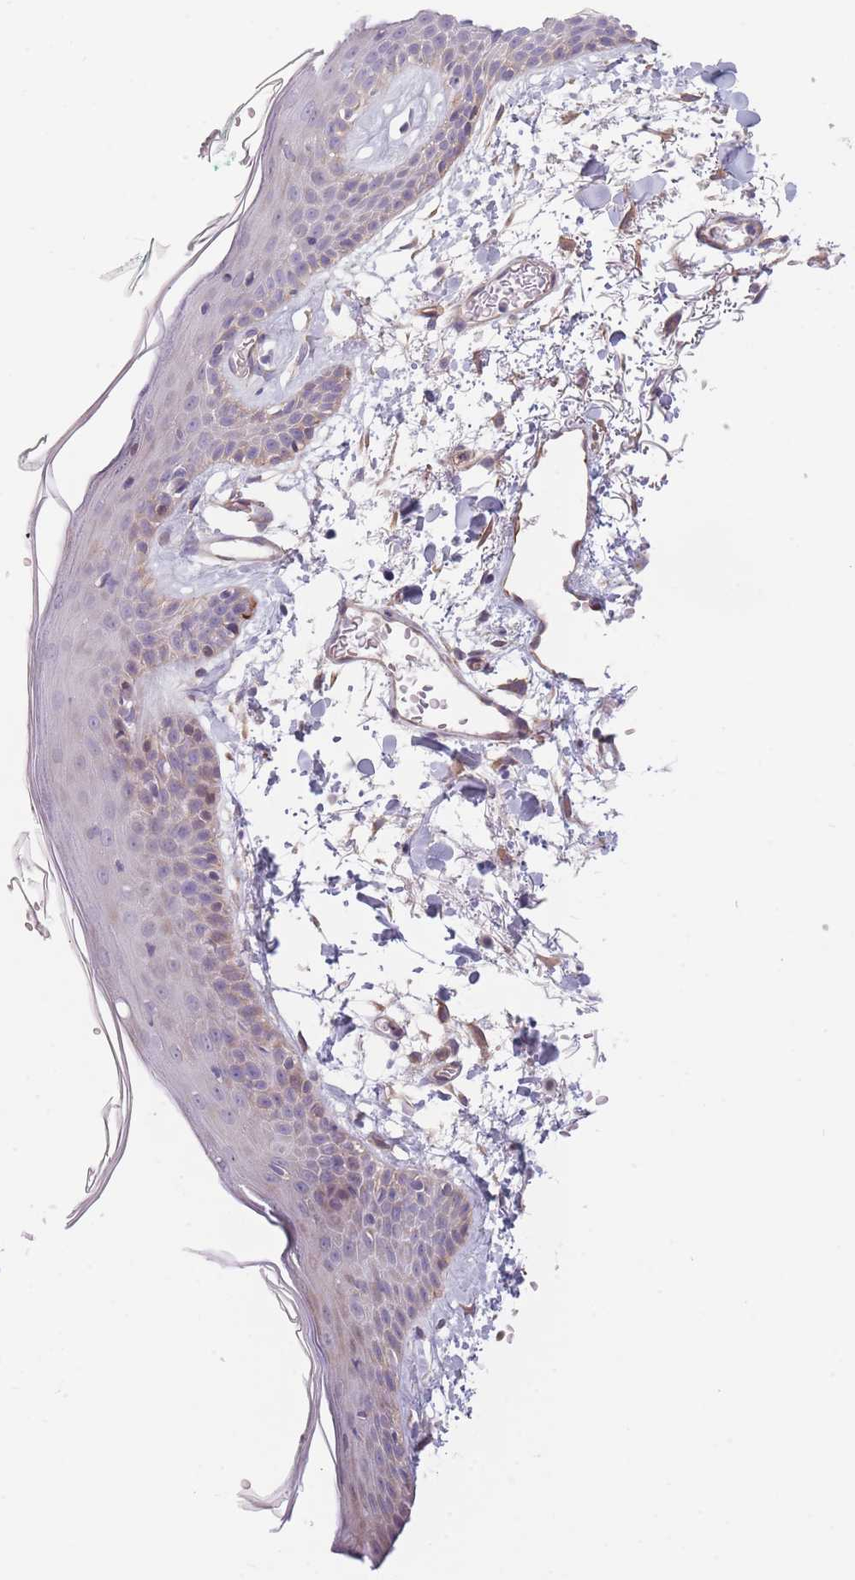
{"staining": {"intensity": "weak", "quantity": ">75%", "location": "cytoplasmic/membranous"}, "tissue": "skin", "cell_type": "Fibroblasts", "image_type": "normal", "snomed": [{"axis": "morphology", "description": "Normal tissue, NOS"}, {"axis": "topography", "description": "Skin"}], "caption": "DAB (3,3'-diaminobenzidine) immunohistochemical staining of unremarkable human skin displays weak cytoplasmic/membranous protein staining in about >75% of fibroblasts.", "gene": "SLC7A6", "patient": {"sex": "male", "age": 79}}